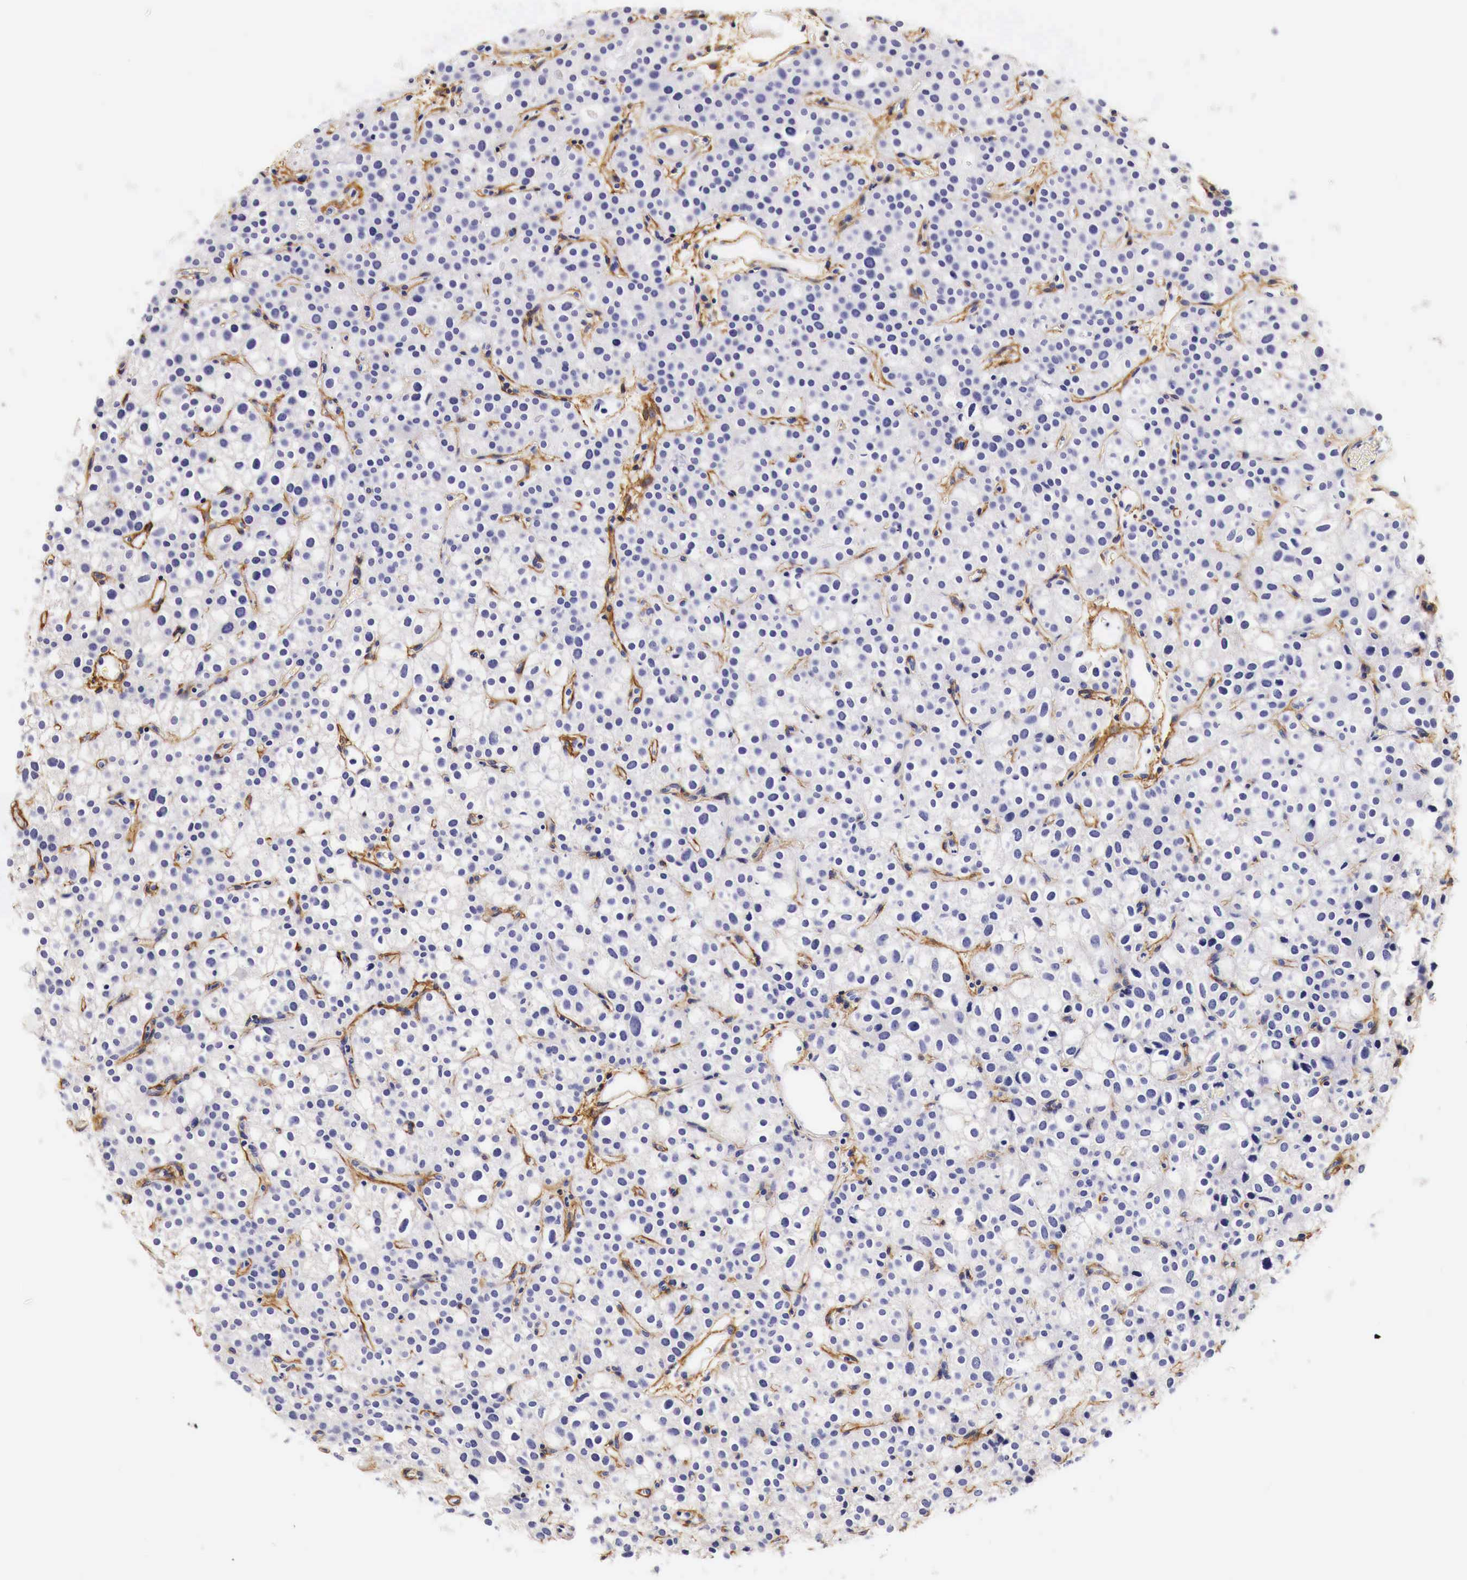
{"staining": {"intensity": "negative", "quantity": "none", "location": "none"}, "tissue": "parathyroid gland", "cell_type": "Glandular cells", "image_type": "normal", "snomed": [{"axis": "morphology", "description": "Normal tissue, NOS"}, {"axis": "topography", "description": "Parathyroid gland"}], "caption": "This histopathology image is of benign parathyroid gland stained with IHC to label a protein in brown with the nuclei are counter-stained blue. There is no staining in glandular cells.", "gene": "EGFR", "patient": {"sex": "male", "age": 71}}